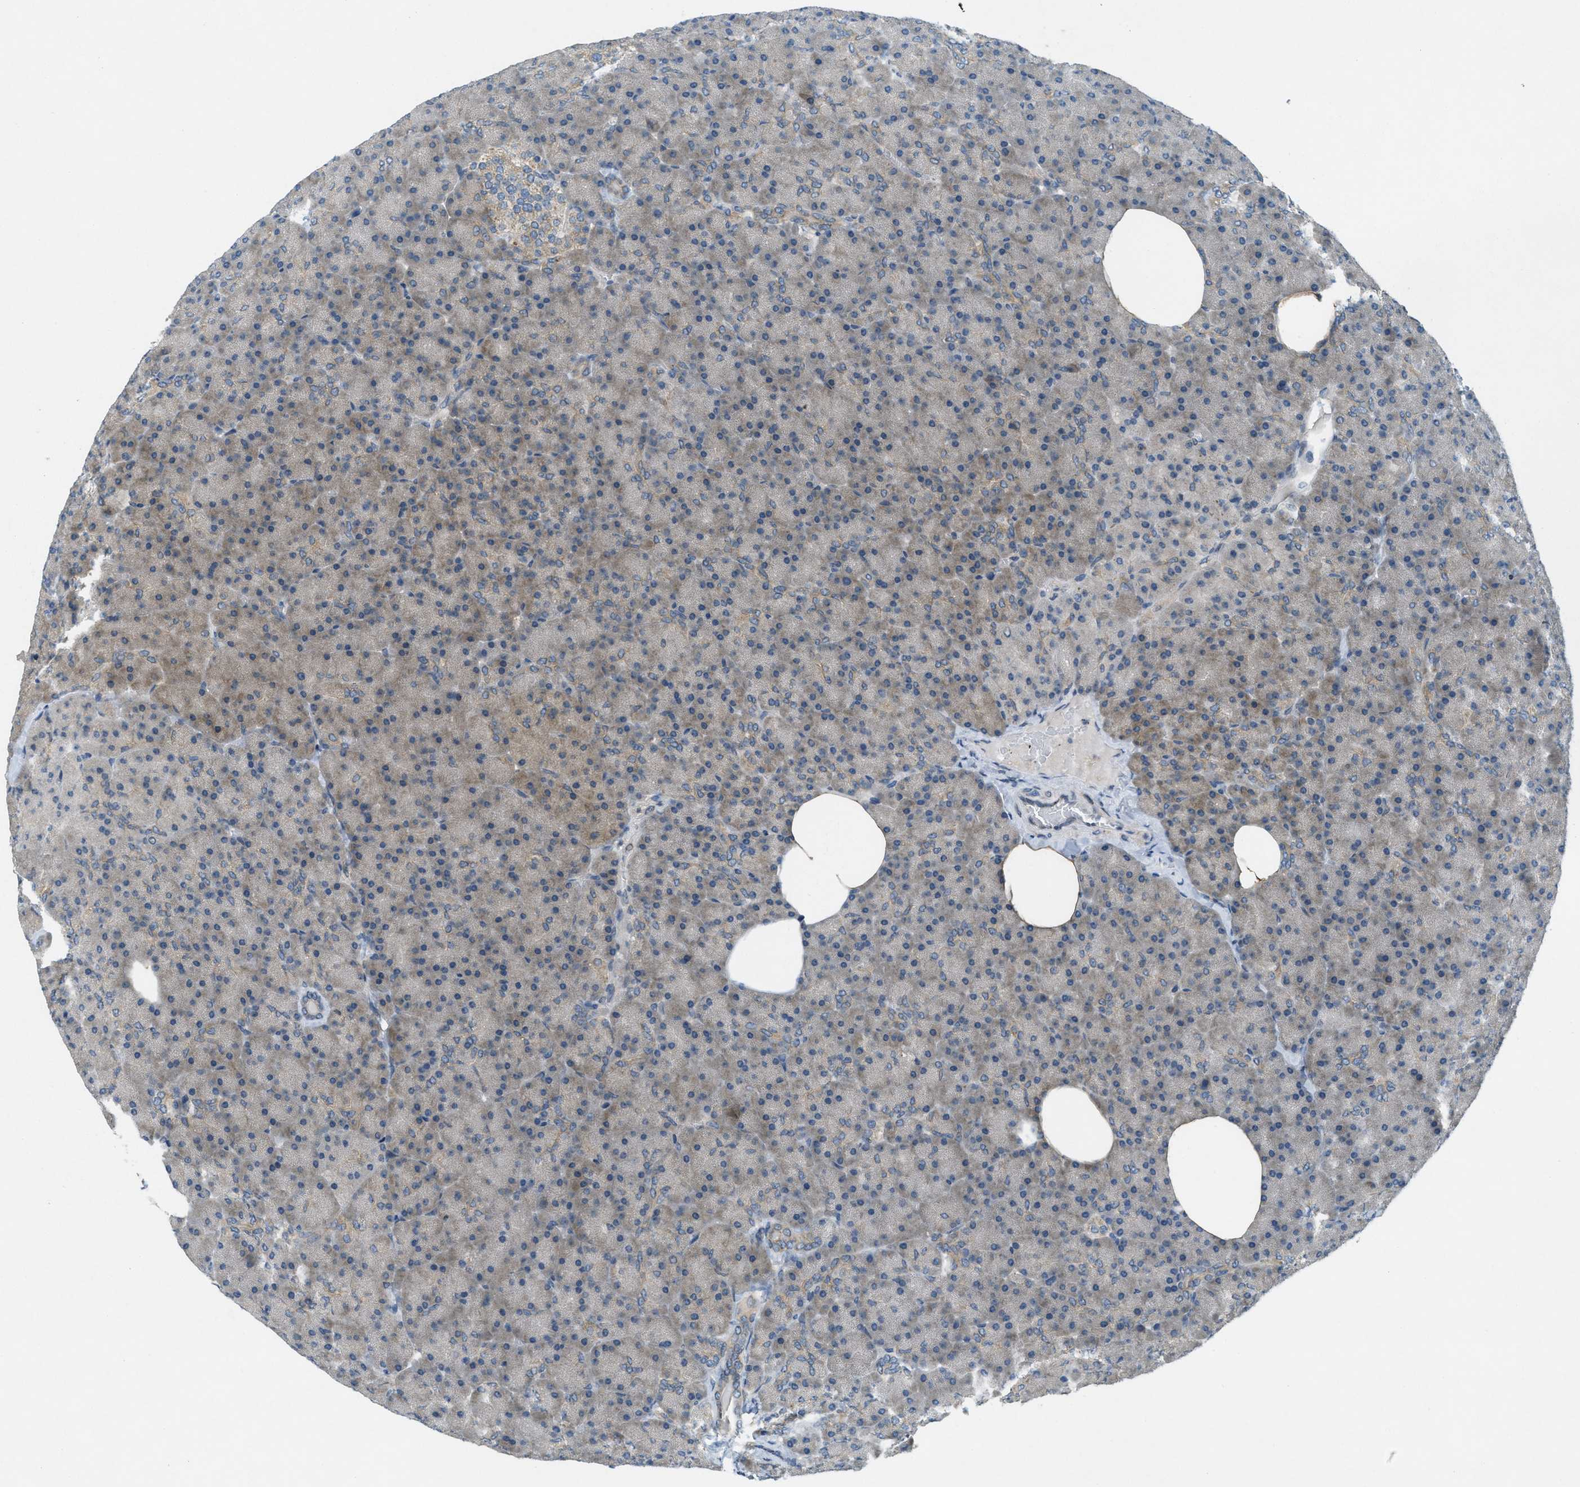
{"staining": {"intensity": "moderate", "quantity": "25%-75%", "location": "cytoplasmic/membranous"}, "tissue": "pancreas", "cell_type": "Exocrine glandular cells", "image_type": "normal", "snomed": [{"axis": "morphology", "description": "Normal tissue, NOS"}, {"axis": "topography", "description": "Pancreas"}], "caption": "A high-resolution micrograph shows immunohistochemistry (IHC) staining of normal pancreas, which reveals moderate cytoplasmic/membranous expression in about 25%-75% of exocrine glandular cells.", "gene": "SIGMAR1", "patient": {"sex": "female", "age": 35}}